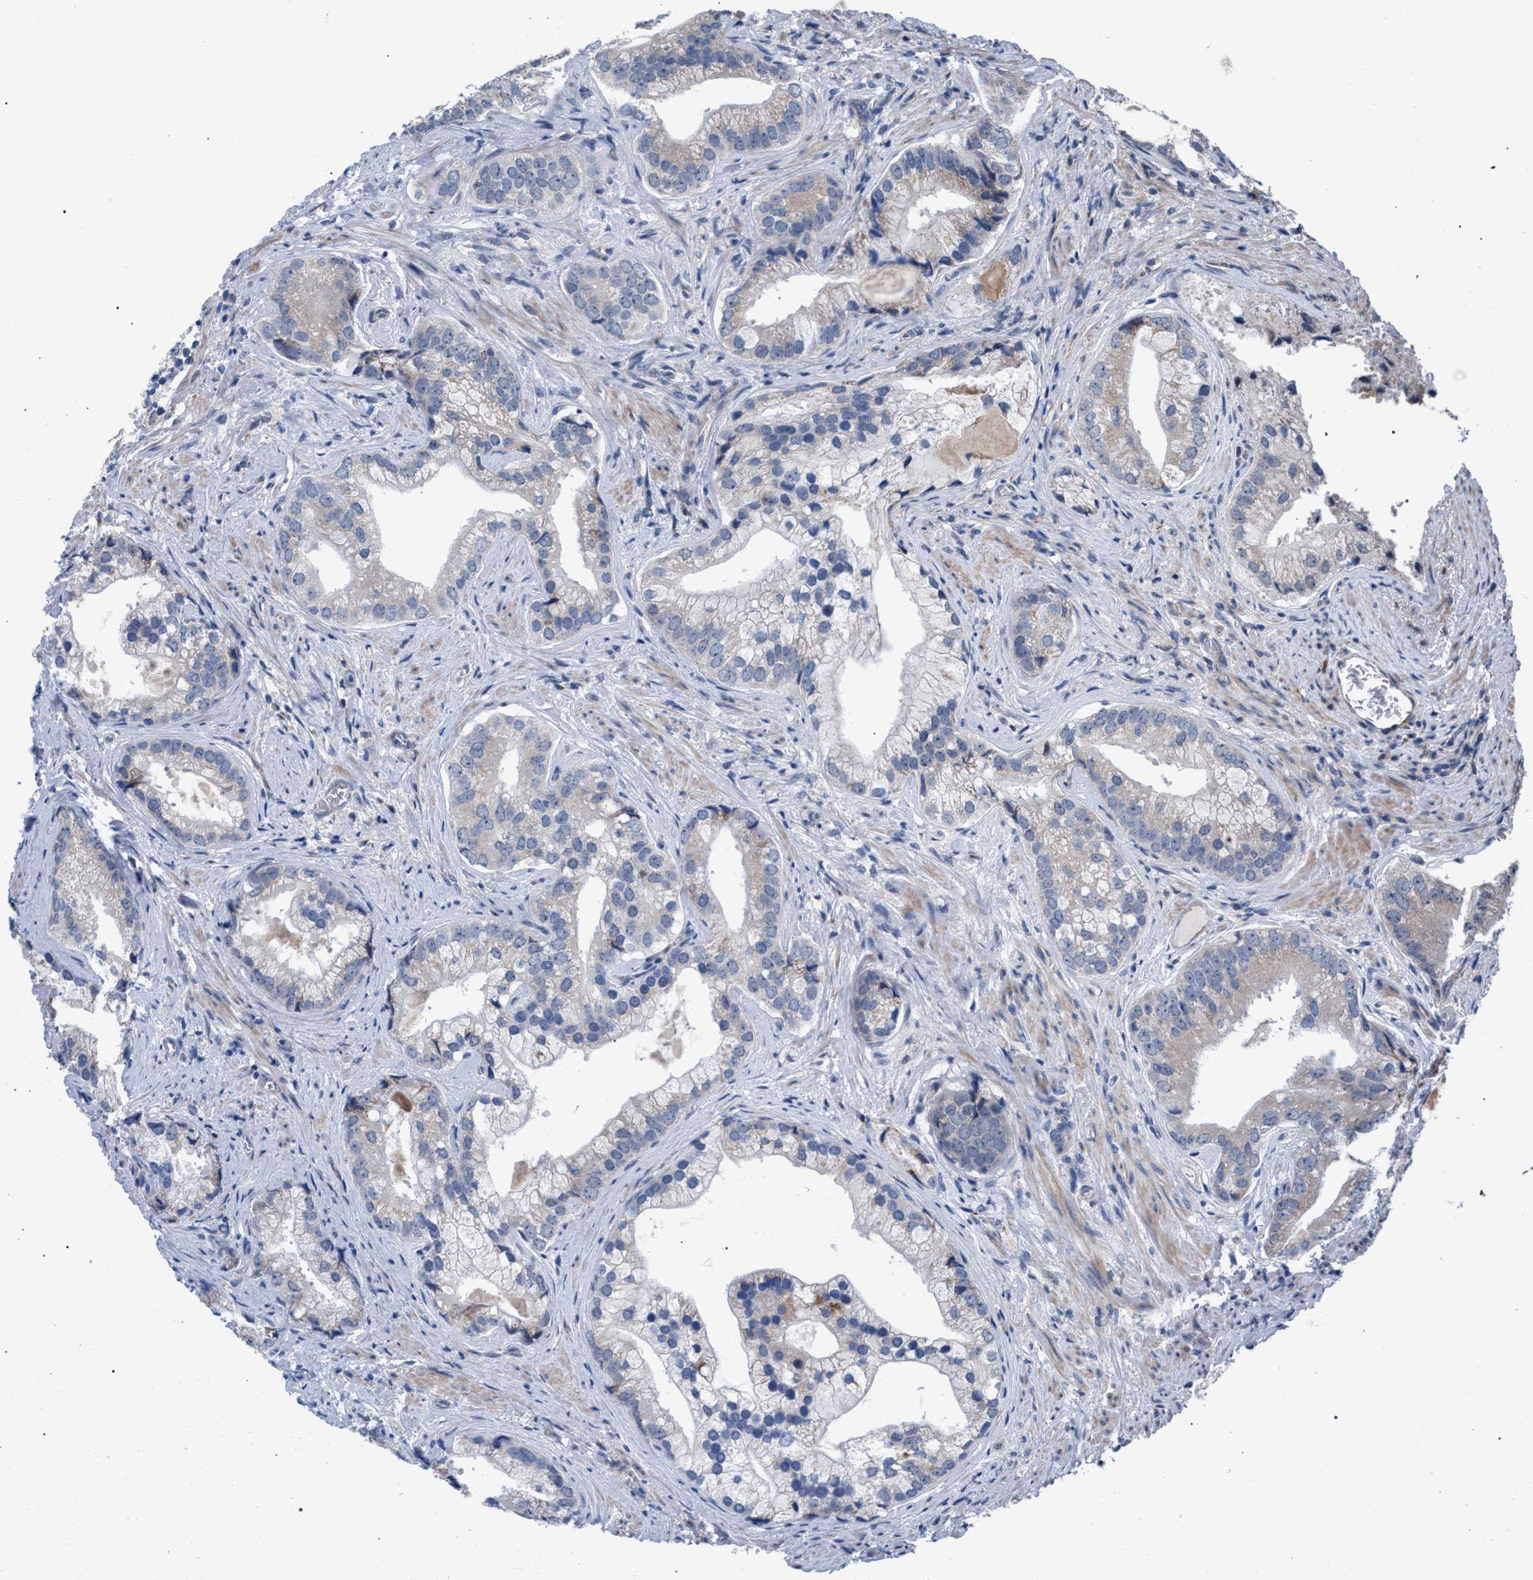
{"staining": {"intensity": "negative", "quantity": "none", "location": "none"}, "tissue": "prostate cancer", "cell_type": "Tumor cells", "image_type": "cancer", "snomed": [{"axis": "morphology", "description": "Adenocarcinoma, Low grade"}, {"axis": "topography", "description": "Prostate"}], "caption": "Immunohistochemistry (IHC) of low-grade adenocarcinoma (prostate) shows no staining in tumor cells.", "gene": "RNF135", "patient": {"sex": "male", "age": 71}}